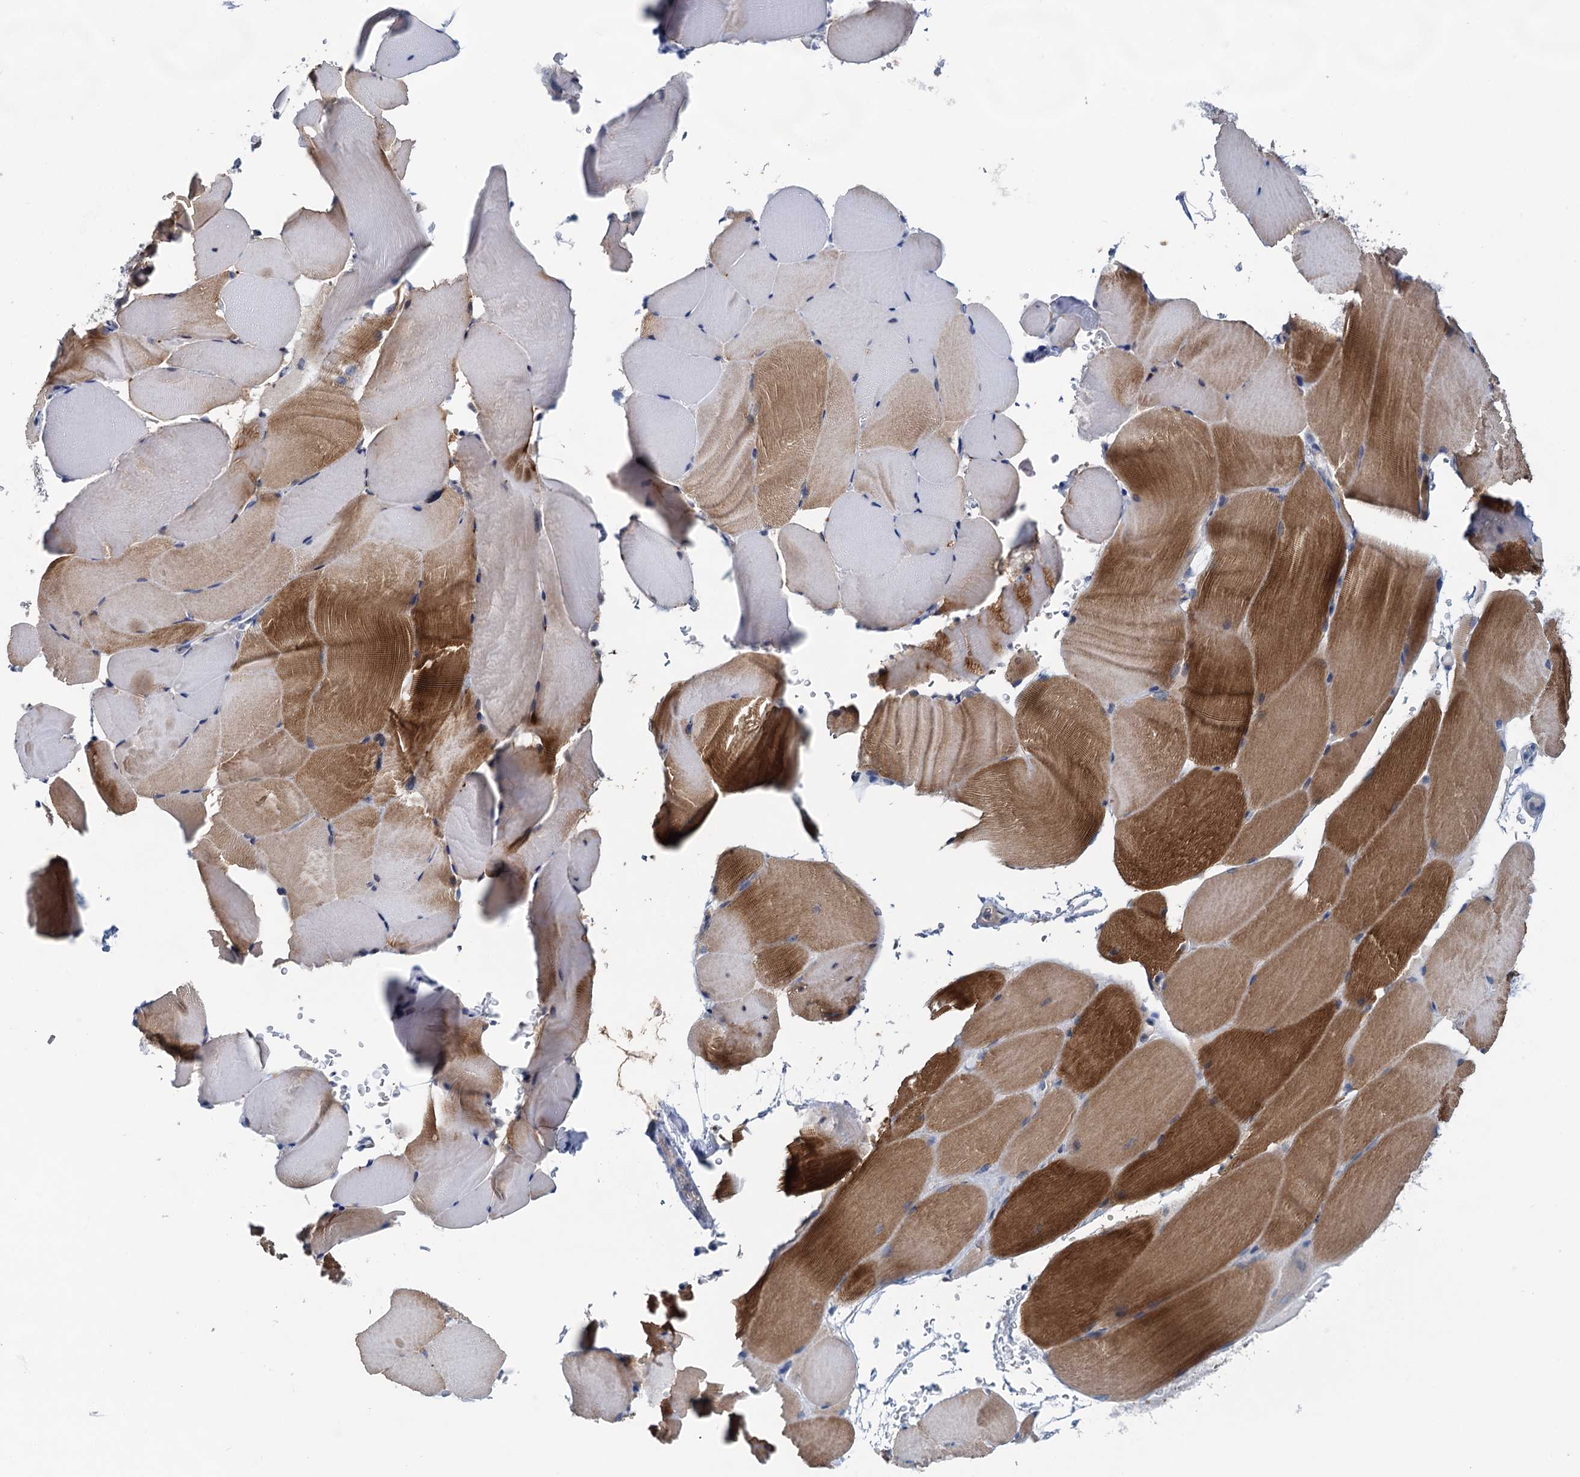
{"staining": {"intensity": "strong", "quantity": "25%-75%", "location": "cytoplasmic/membranous"}, "tissue": "skeletal muscle", "cell_type": "Myocytes", "image_type": "normal", "snomed": [{"axis": "morphology", "description": "Normal tissue, NOS"}, {"axis": "topography", "description": "Skeletal muscle"}, {"axis": "topography", "description": "Parathyroid gland"}], "caption": "An image of human skeletal muscle stained for a protein displays strong cytoplasmic/membranous brown staining in myocytes. (Brightfield microscopy of DAB IHC at high magnification).", "gene": "MYOZ3", "patient": {"sex": "female", "age": 37}}